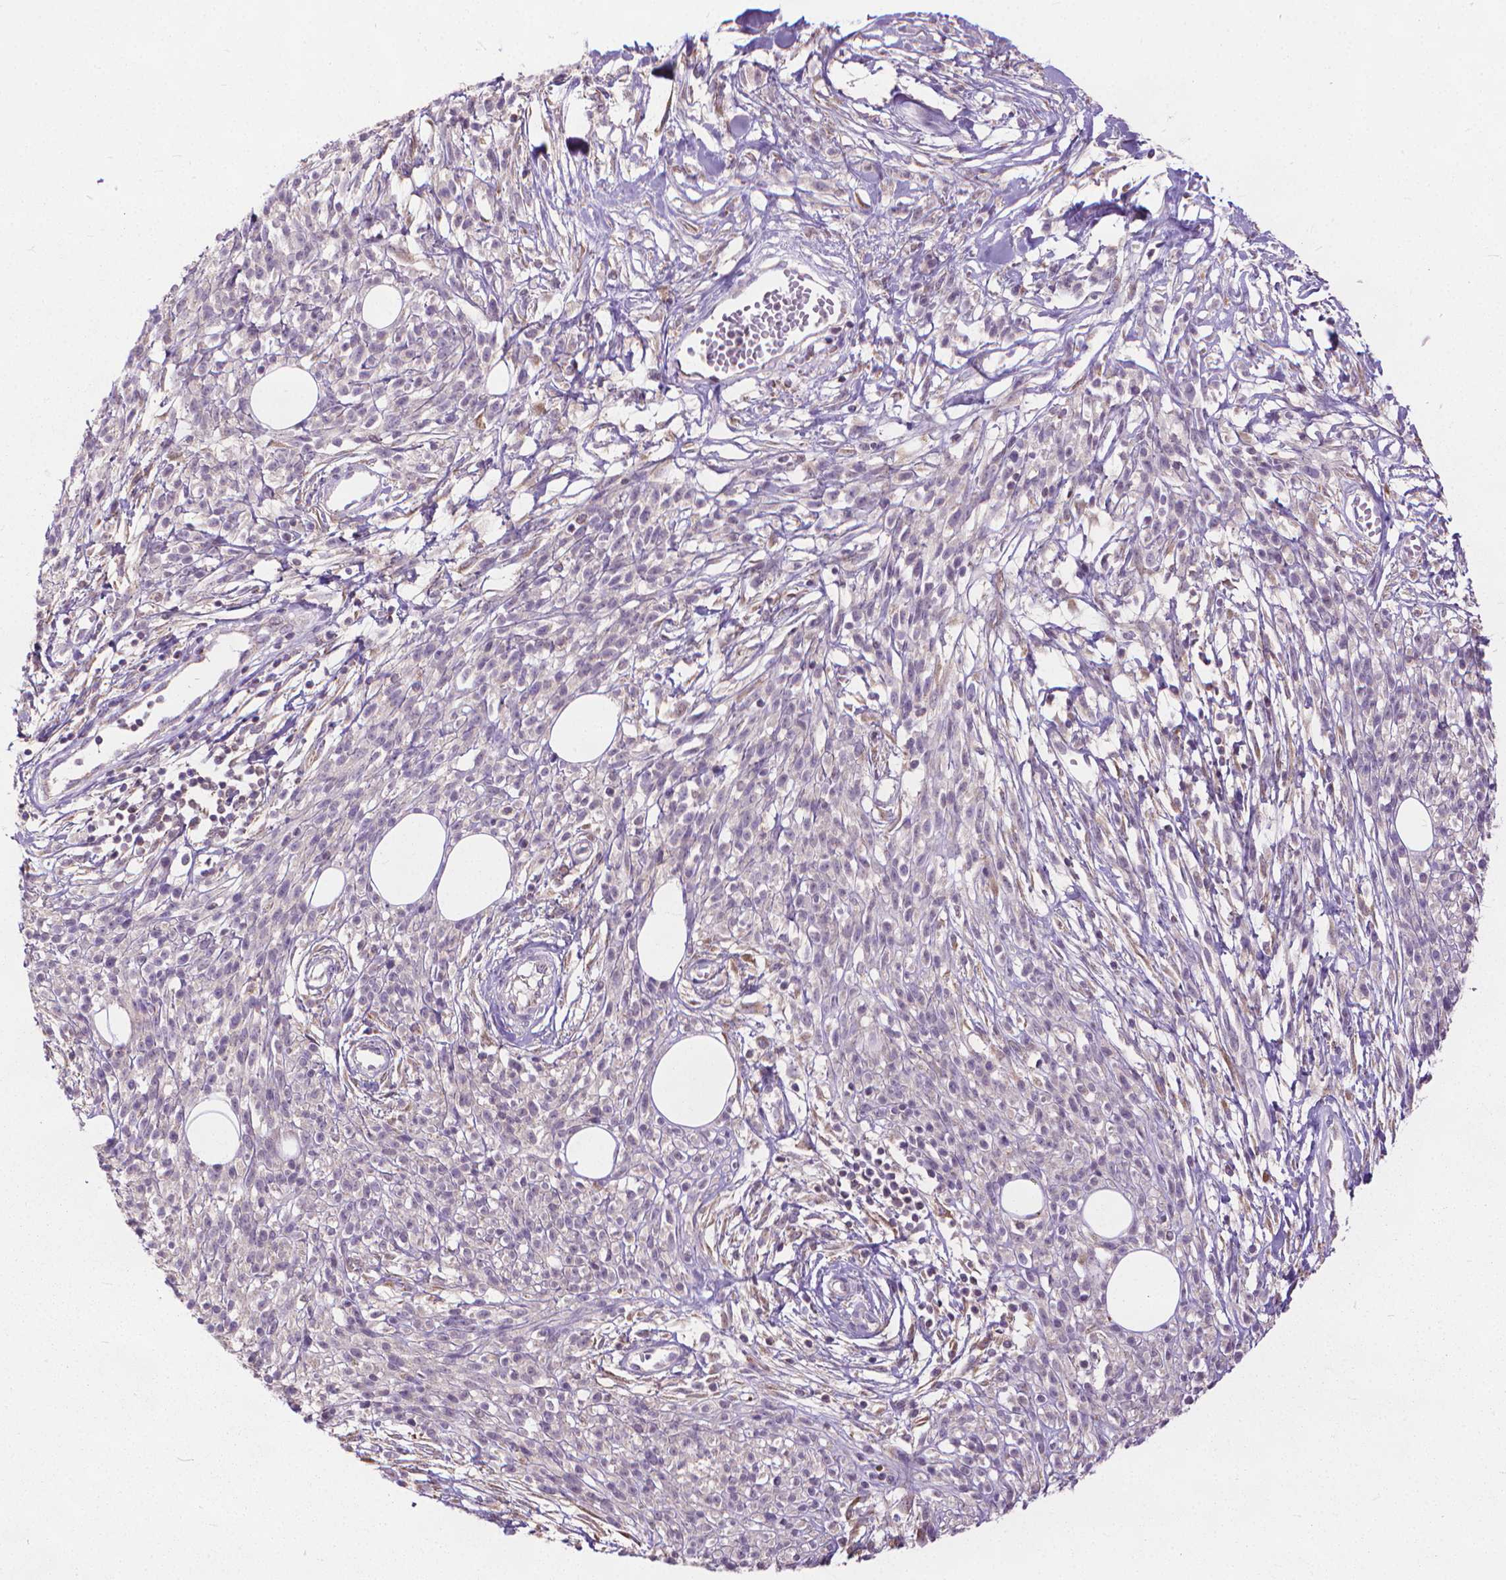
{"staining": {"intensity": "negative", "quantity": "none", "location": "none"}, "tissue": "melanoma", "cell_type": "Tumor cells", "image_type": "cancer", "snomed": [{"axis": "morphology", "description": "Malignant melanoma, NOS"}, {"axis": "topography", "description": "Skin"}, {"axis": "topography", "description": "Skin of trunk"}], "caption": "The histopathology image exhibits no significant staining in tumor cells of melanoma.", "gene": "NUDT1", "patient": {"sex": "male", "age": 74}}